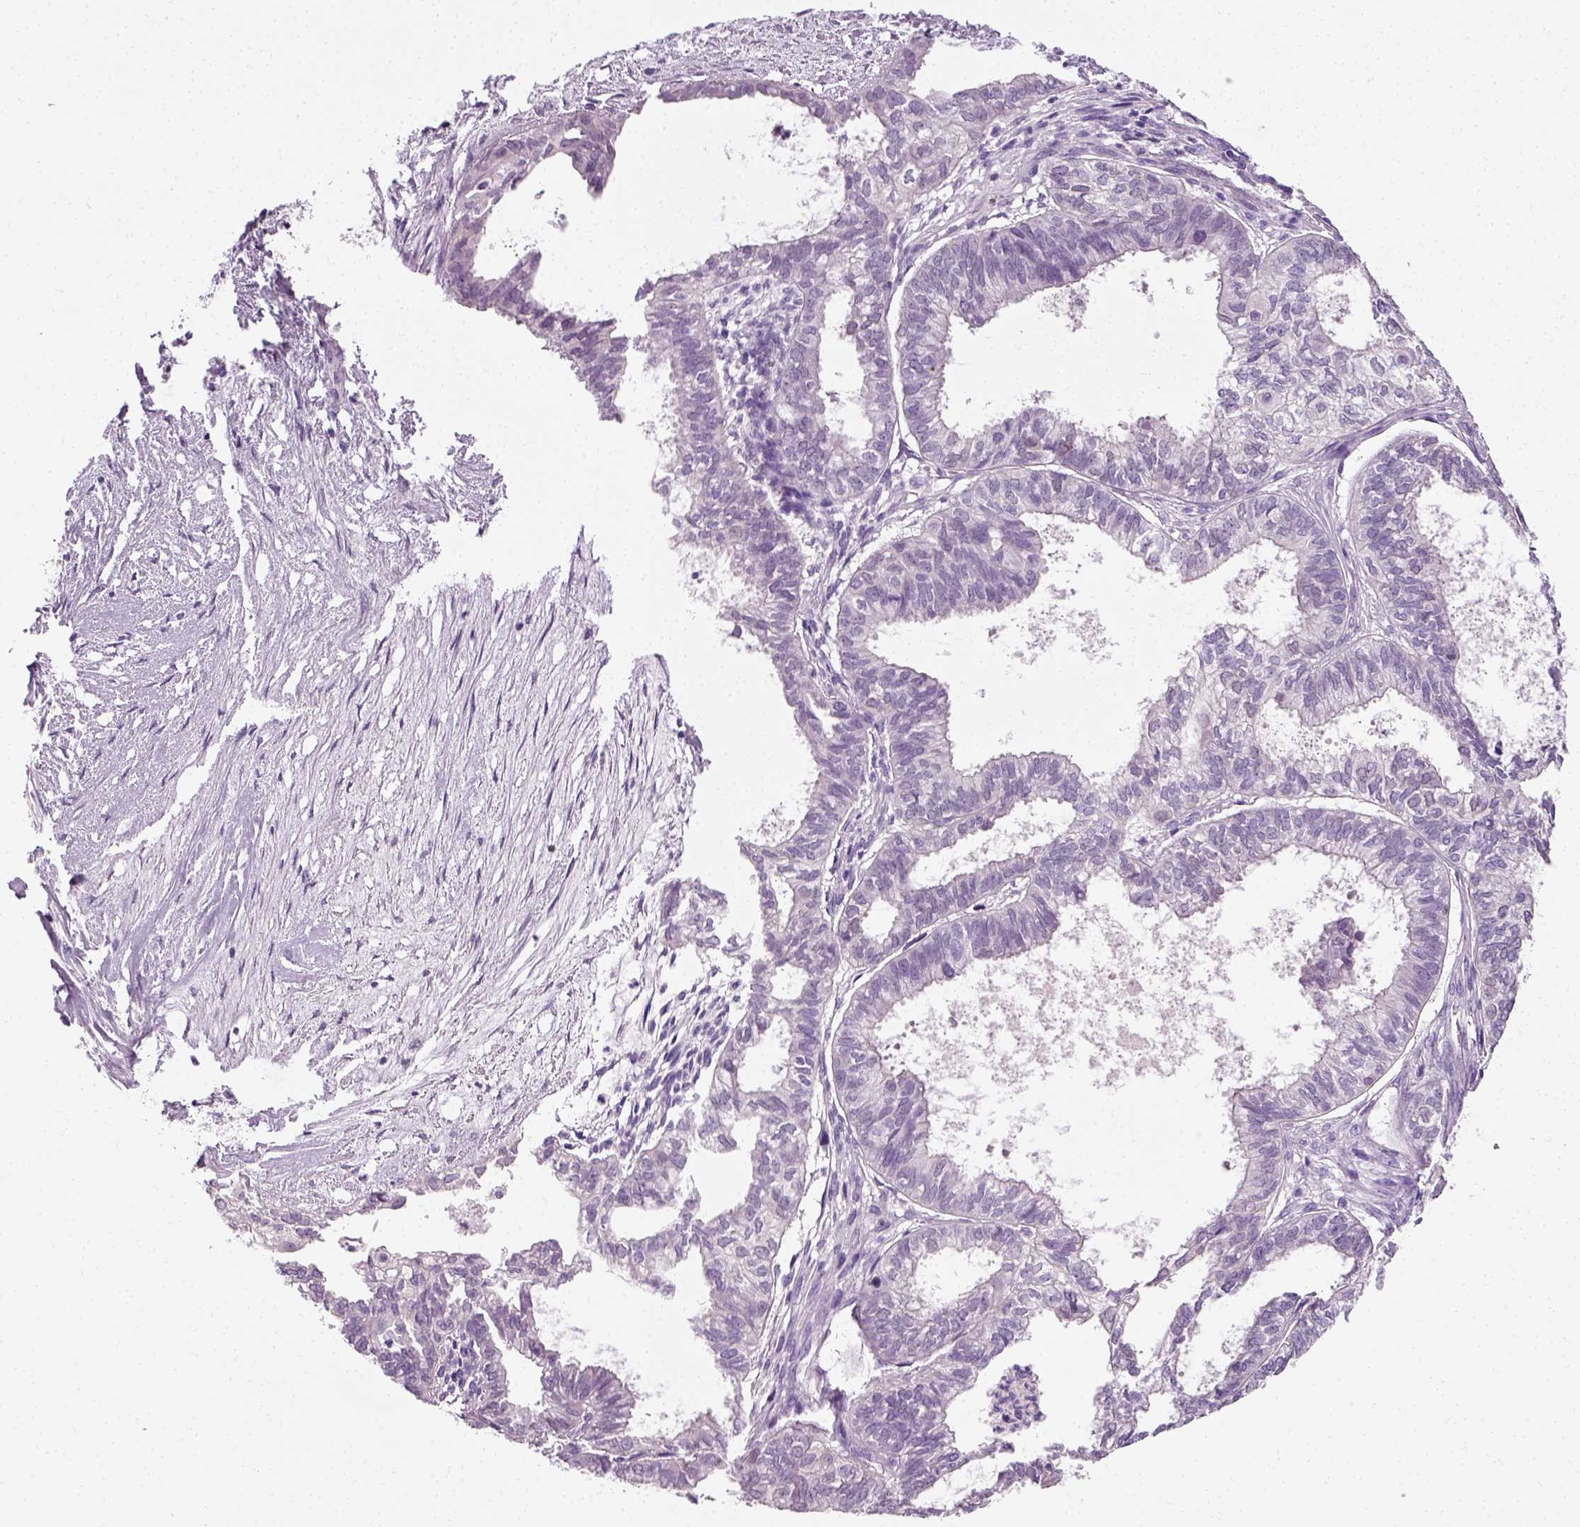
{"staining": {"intensity": "negative", "quantity": "none", "location": "none"}, "tissue": "ovarian cancer", "cell_type": "Tumor cells", "image_type": "cancer", "snomed": [{"axis": "morphology", "description": "Carcinoma, endometroid"}, {"axis": "topography", "description": "Ovary"}], "caption": "Tumor cells are negative for brown protein staining in ovarian endometroid carcinoma. Nuclei are stained in blue.", "gene": "SPATA31E1", "patient": {"sex": "female", "age": 64}}